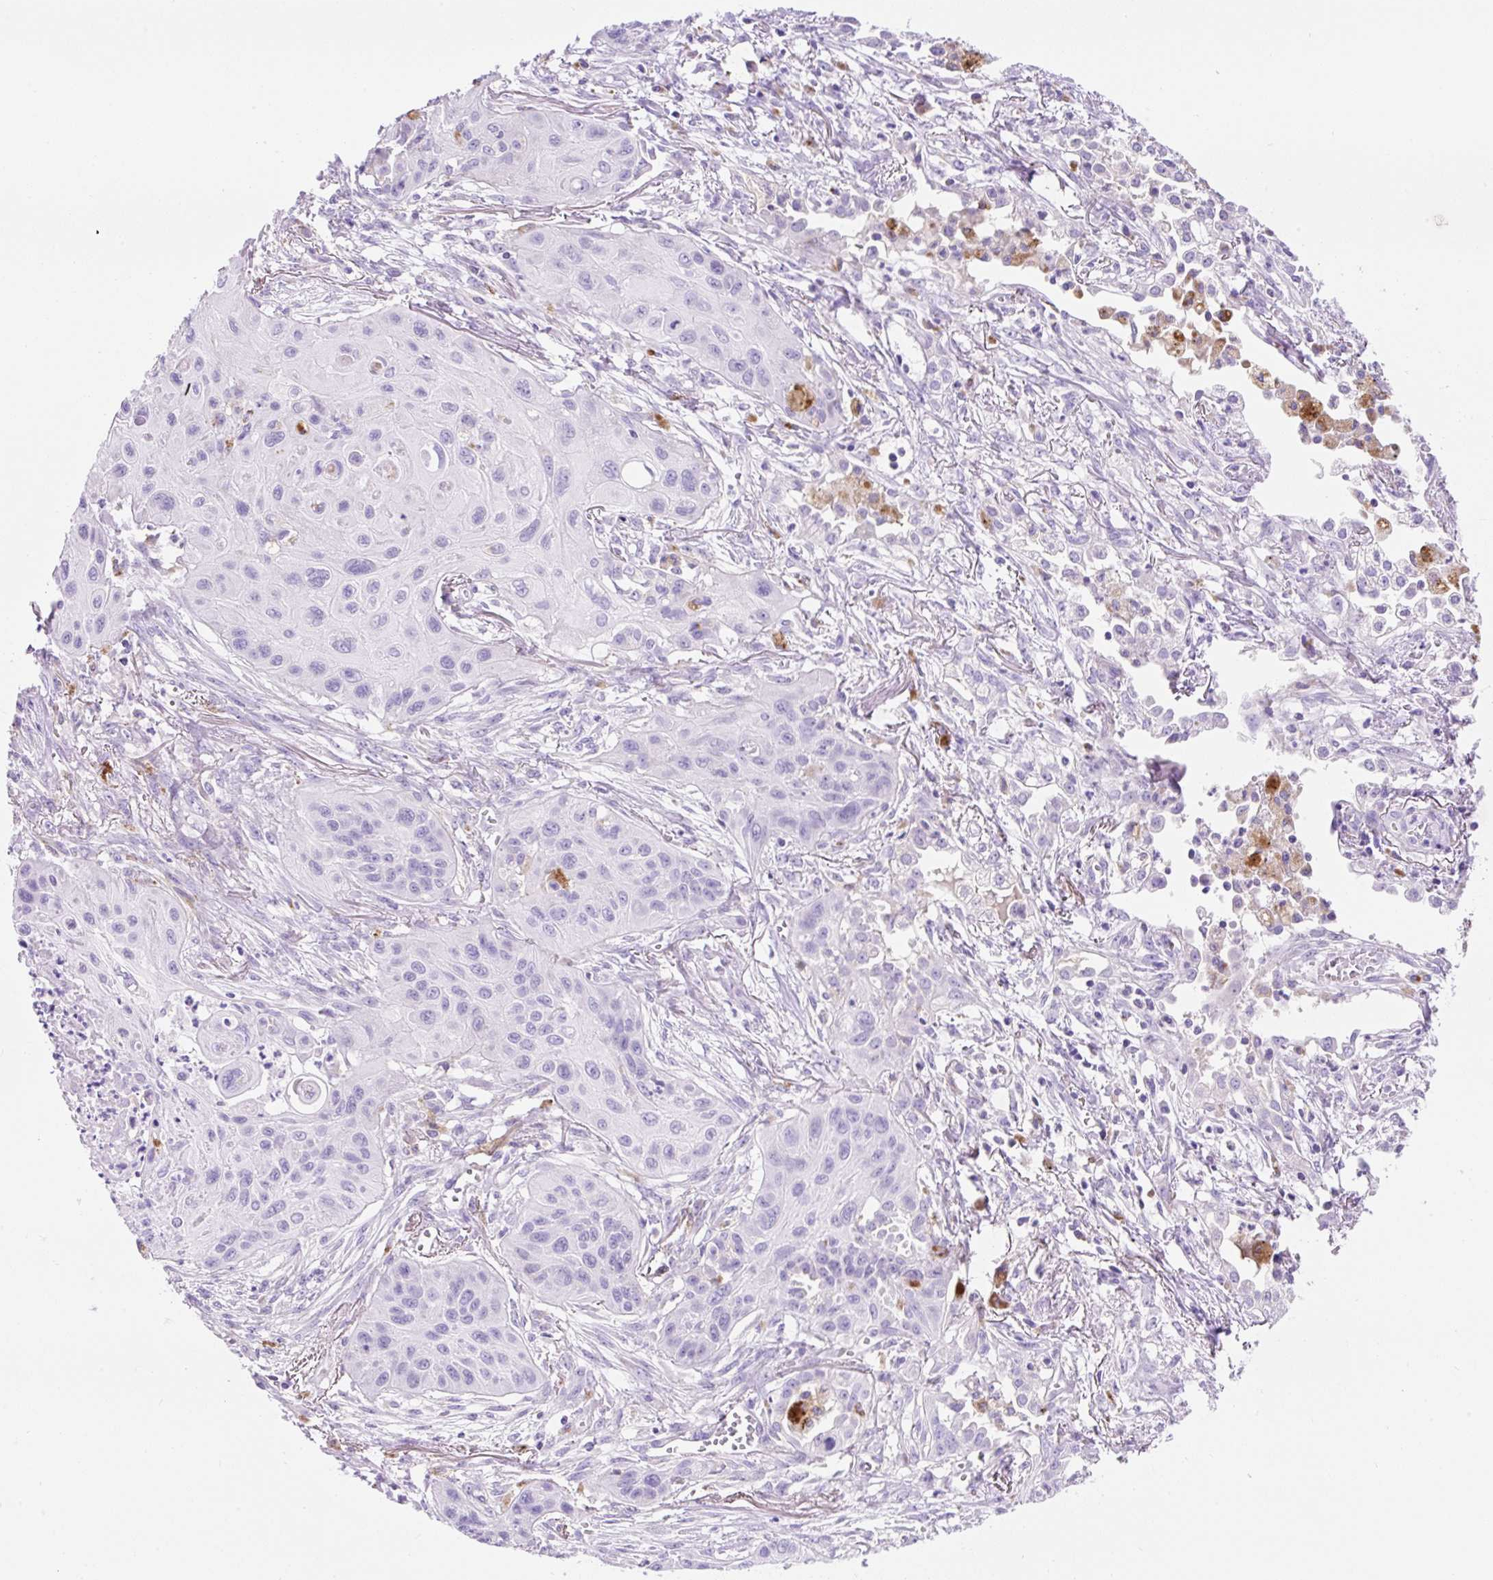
{"staining": {"intensity": "negative", "quantity": "none", "location": "none"}, "tissue": "lung cancer", "cell_type": "Tumor cells", "image_type": "cancer", "snomed": [{"axis": "morphology", "description": "Squamous cell carcinoma, NOS"}, {"axis": "topography", "description": "Lung"}], "caption": "This is an immunohistochemistry micrograph of human lung cancer (squamous cell carcinoma). There is no expression in tumor cells.", "gene": "HEXB", "patient": {"sex": "male", "age": 71}}